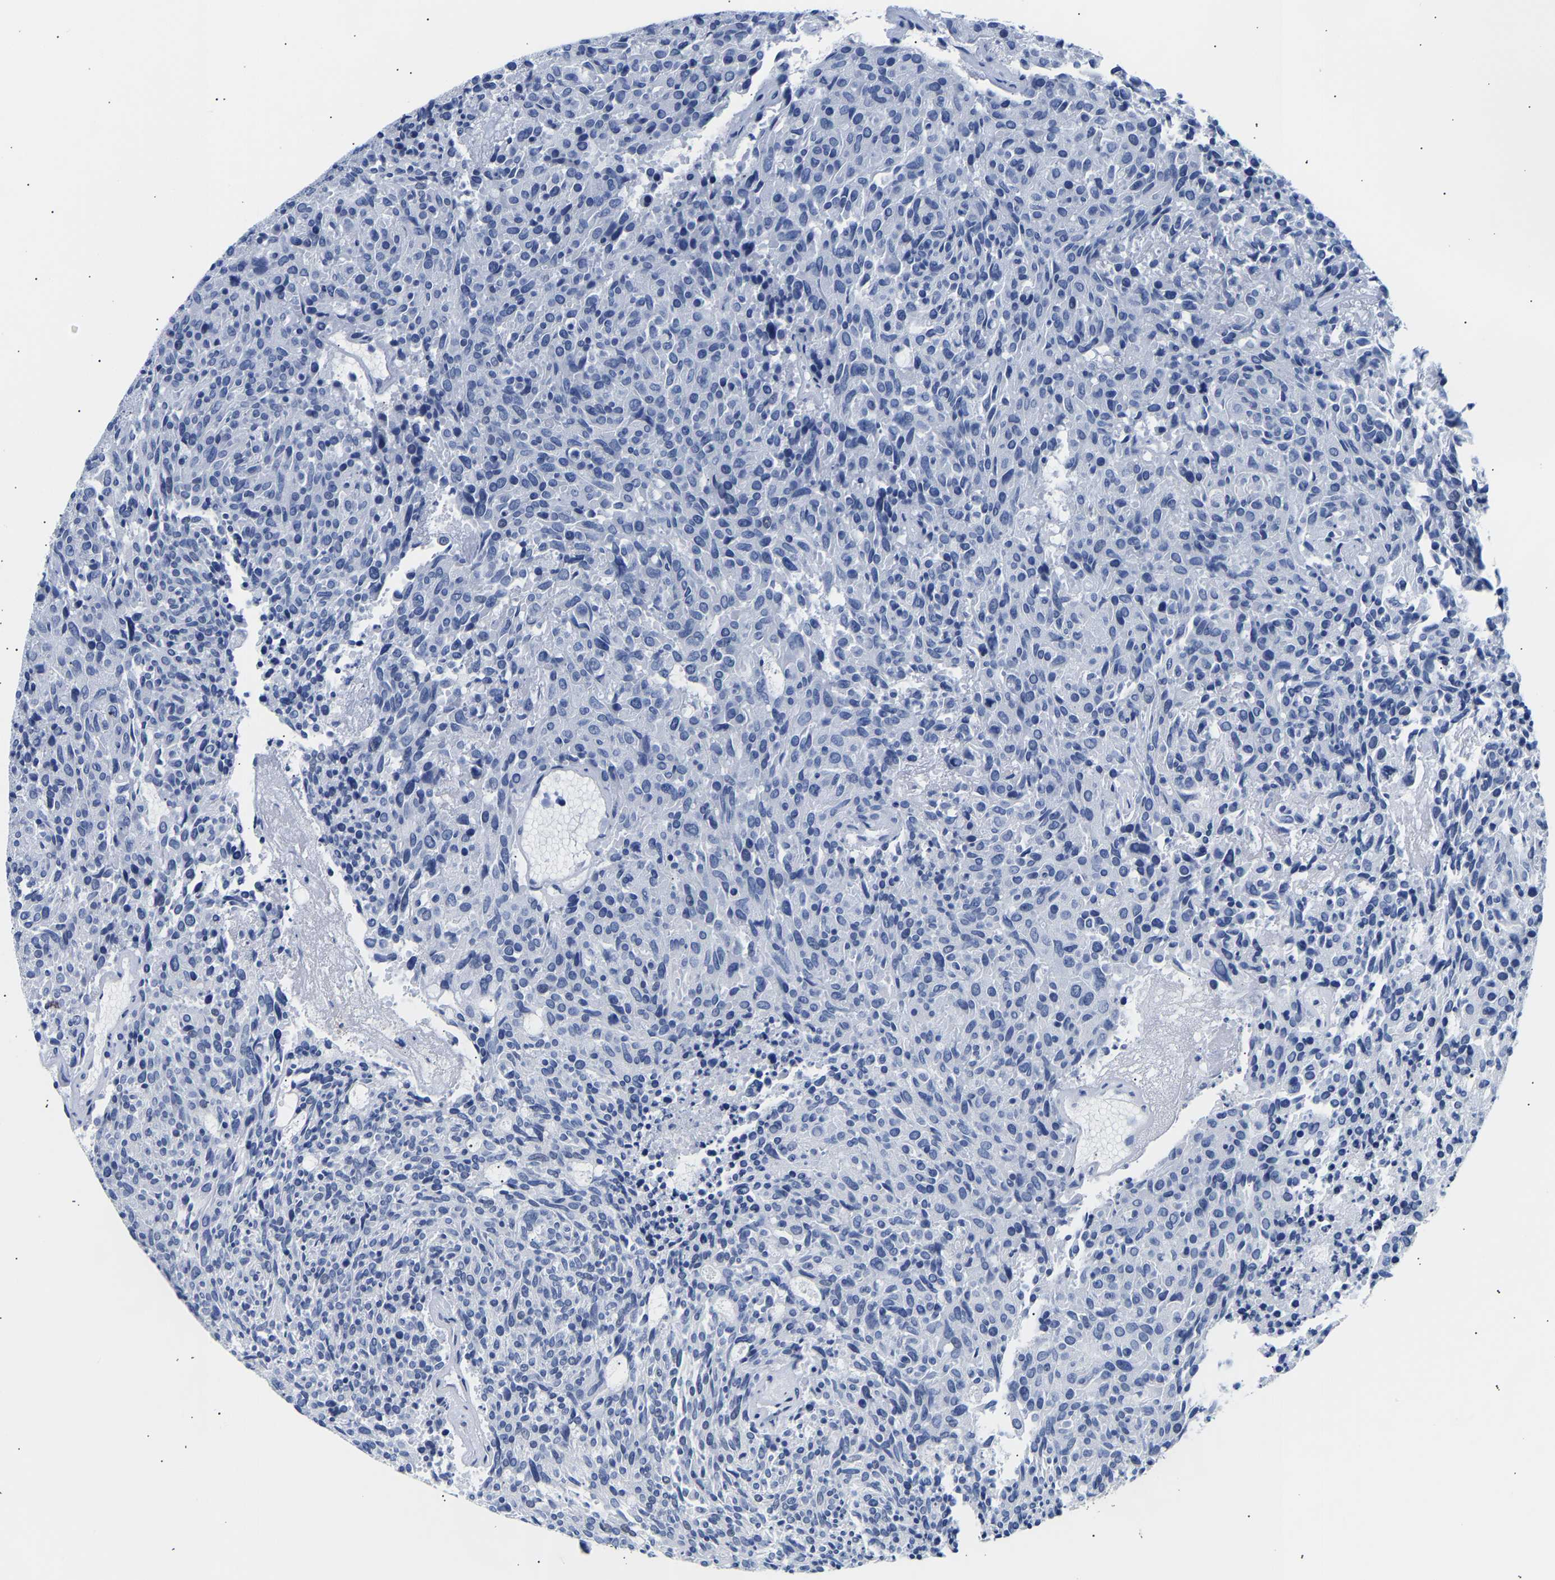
{"staining": {"intensity": "negative", "quantity": "none", "location": "none"}, "tissue": "carcinoid", "cell_type": "Tumor cells", "image_type": "cancer", "snomed": [{"axis": "morphology", "description": "Carcinoid, malignant, NOS"}, {"axis": "topography", "description": "Pancreas"}], "caption": "Immunohistochemistry micrograph of neoplastic tissue: malignant carcinoid stained with DAB (3,3'-diaminobenzidine) displays no significant protein staining in tumor cells.", "gene": "SPINK2", "patient": {"sex": "female", "age": 54}}